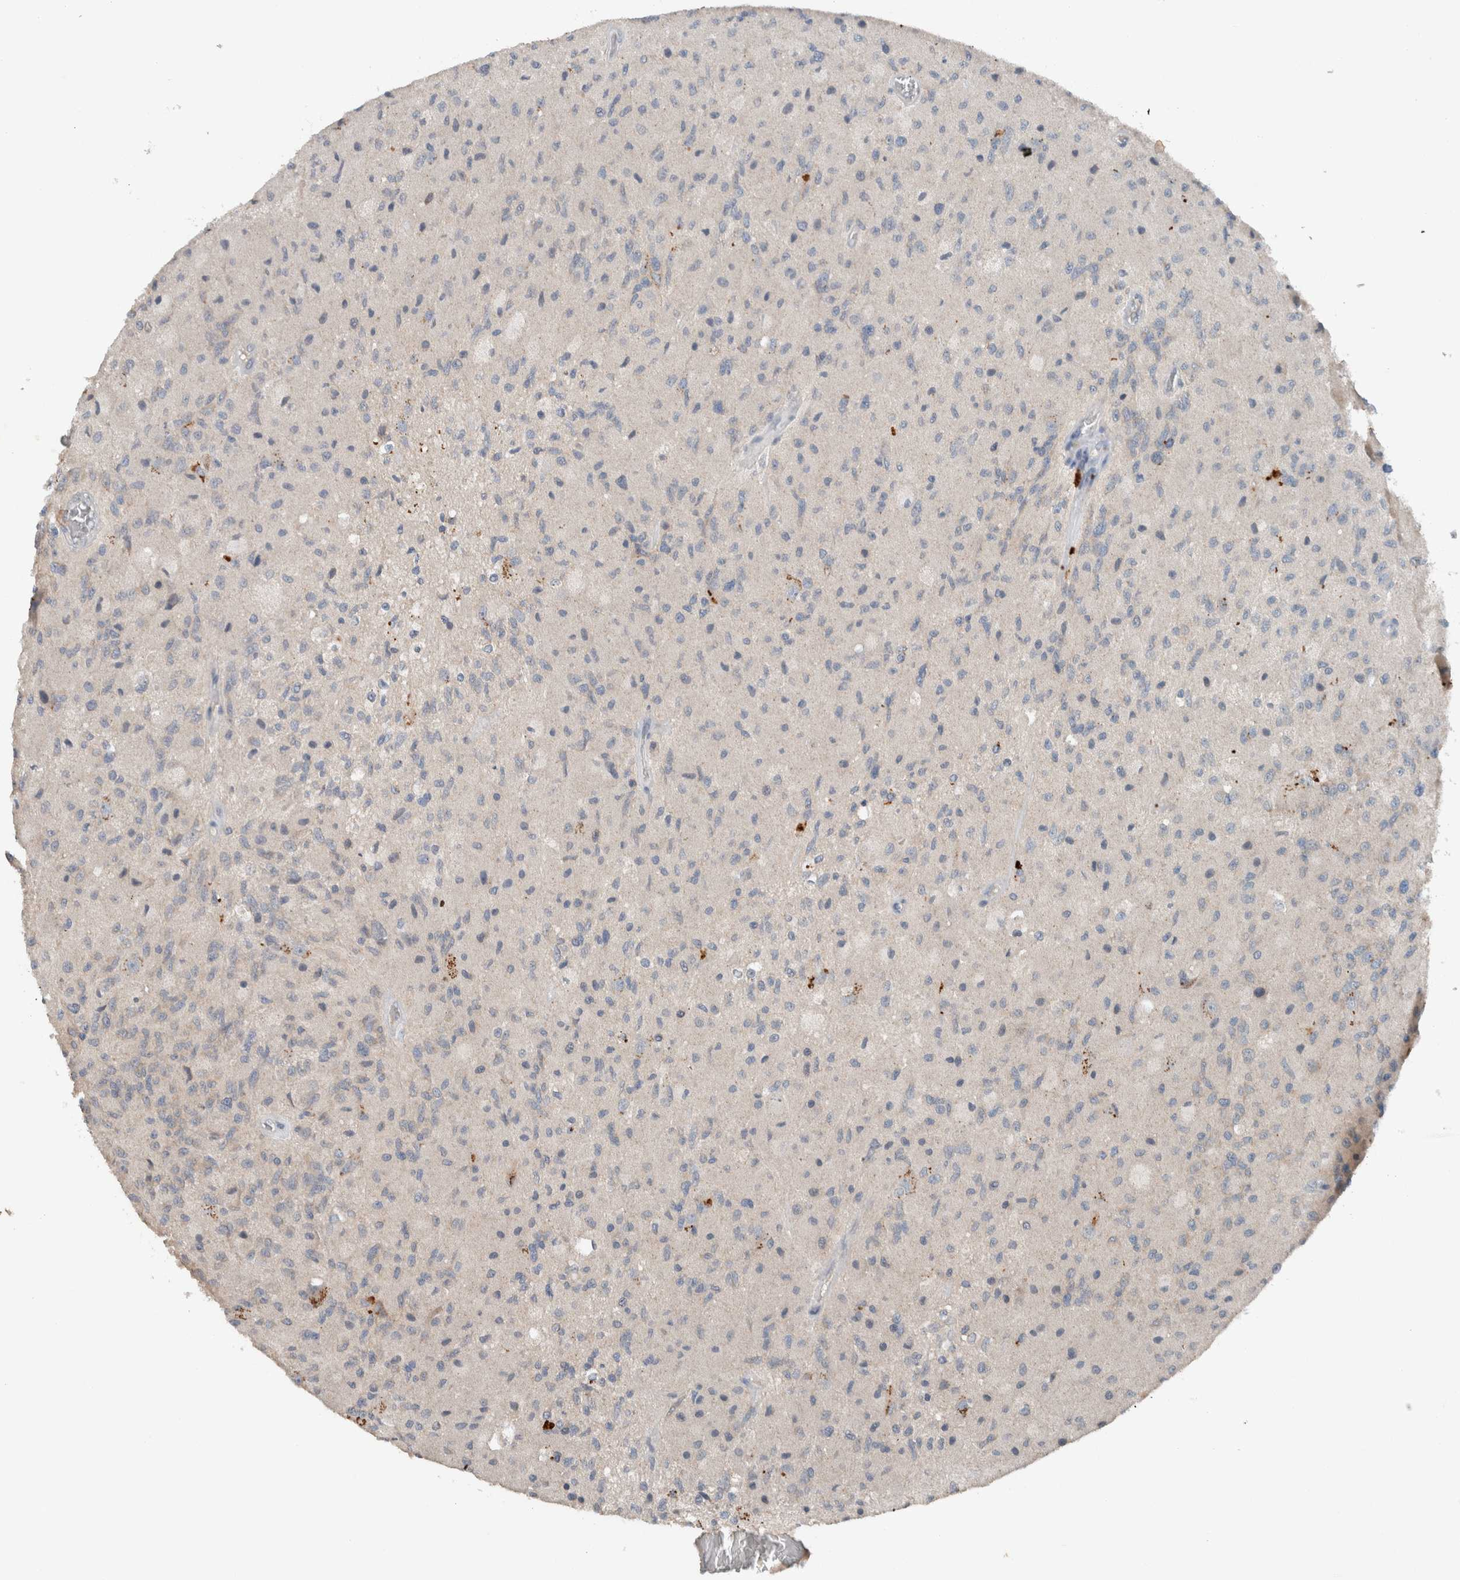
{"staining": {"intensity": "negative", "quantity": "none", "location": "none"}, "tissue": "glioma", "cell_type": "Tumor cells", "image_type": "cancer", "snomed": [{"axis": "morphology", "description": "Normal tissue, NOS"}, {"axis": "morphology", "description": "Glioma, malignant, High grade"}, {"axis": "topography", "description": "Cerebral cortex"}], "caption": "Glioma was stained to show a protein in brown. There is no significant expression in tumor cells.", "gene": "UGCG", "patient": {"sex": "male", "age": 77}}